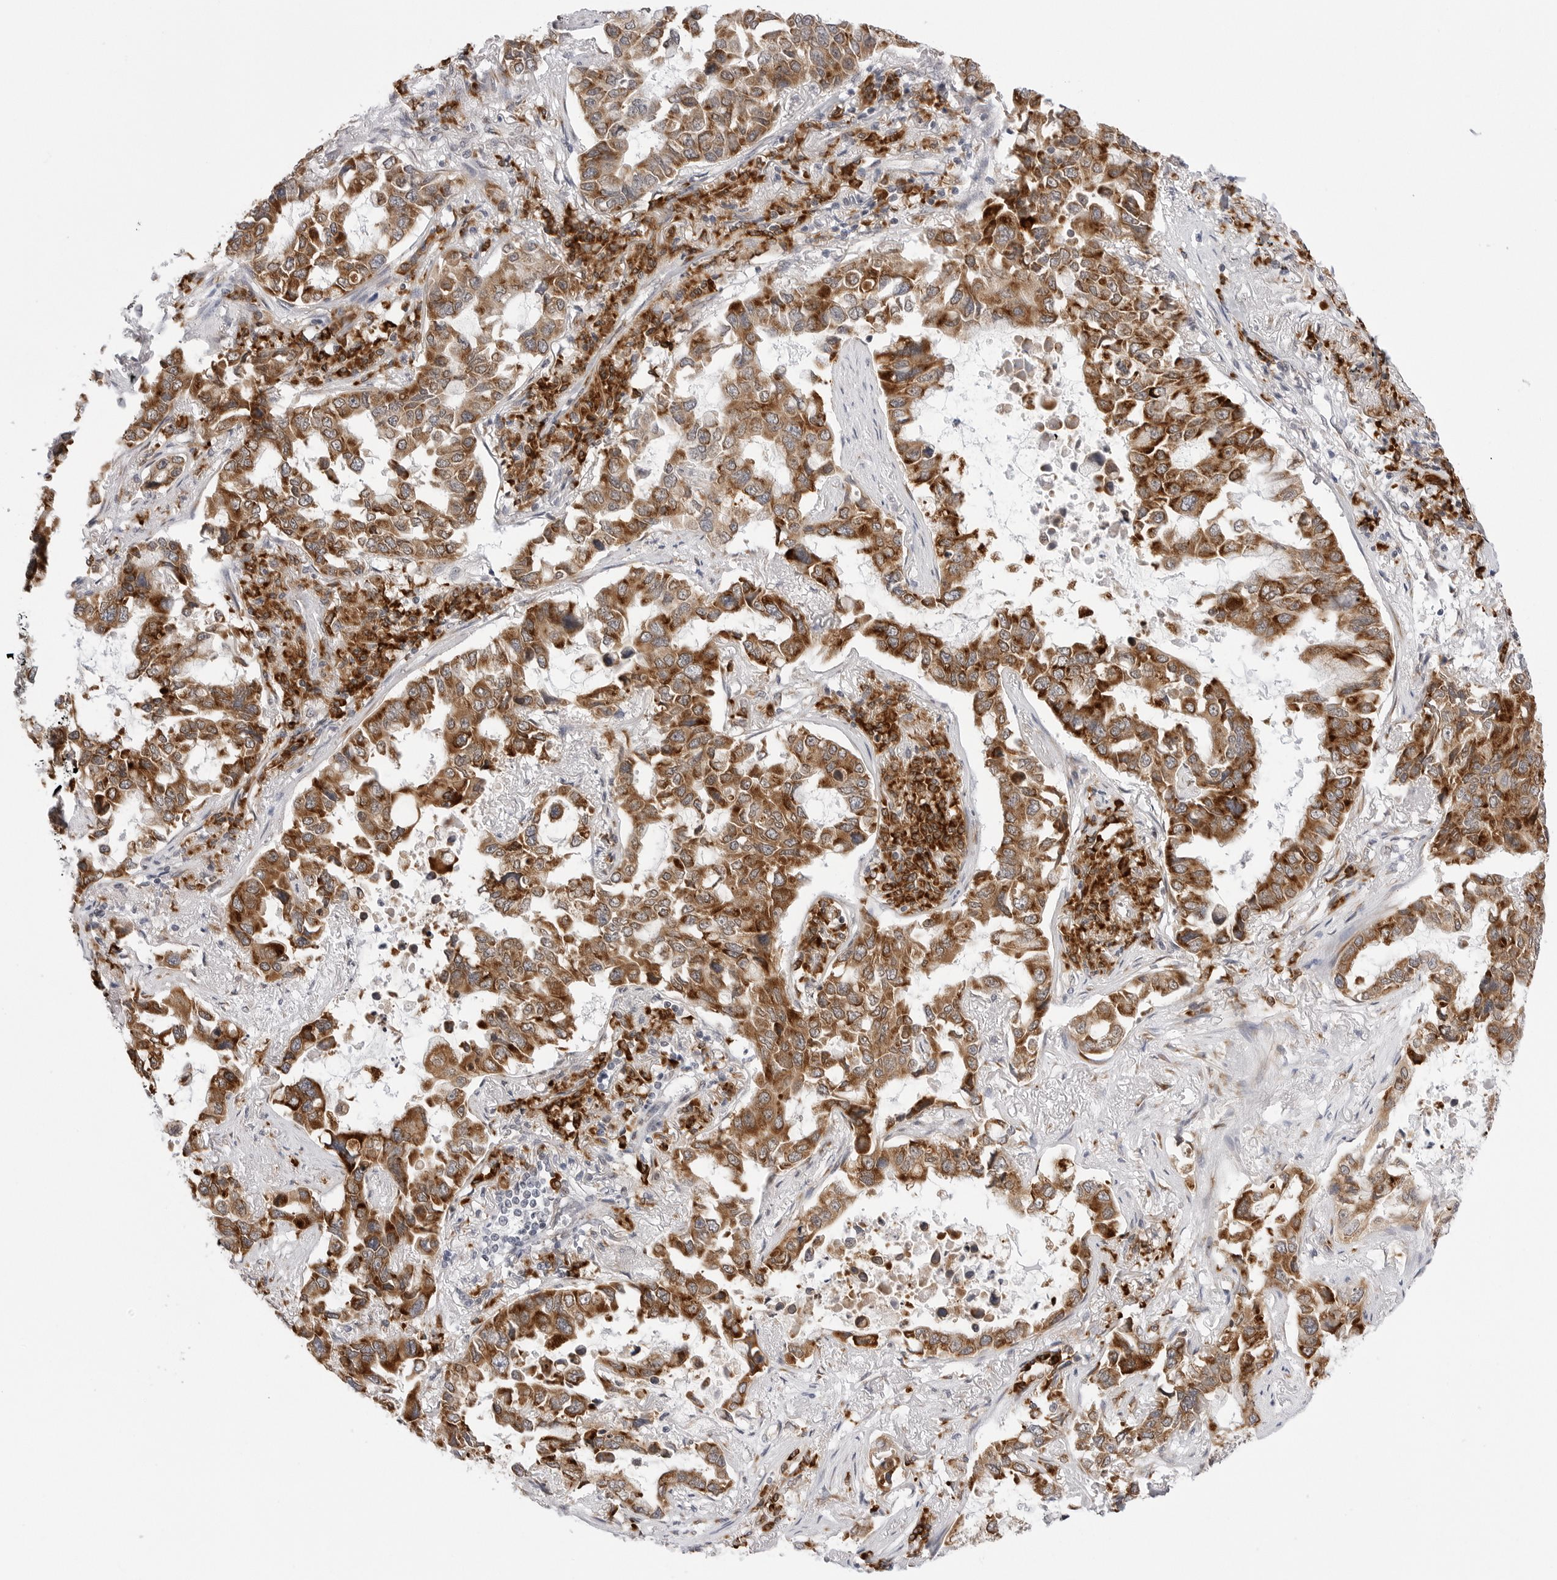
{"staining": {"intensity": "moderate", "quantity": ">75%", "location": "cytoplasmic/membranous"}, "tissue": "lung cancer", "cell_type": "Tumor cells", "image_type": "cancer", "snomed": [{"axis": "morphology", "description": "Squamous cell carcinoma, NOS"}, {"axis": "topography", "description": "Lung"}], "caption": "Immunohistochemistry of human lung squamous cell carcinoma exhibits medium levels of moderate cytoplasmic/membranous expression in about >75% of tumor cells.", "gene": "RPN1", "patient": {"sex": "male", "age": 66}}